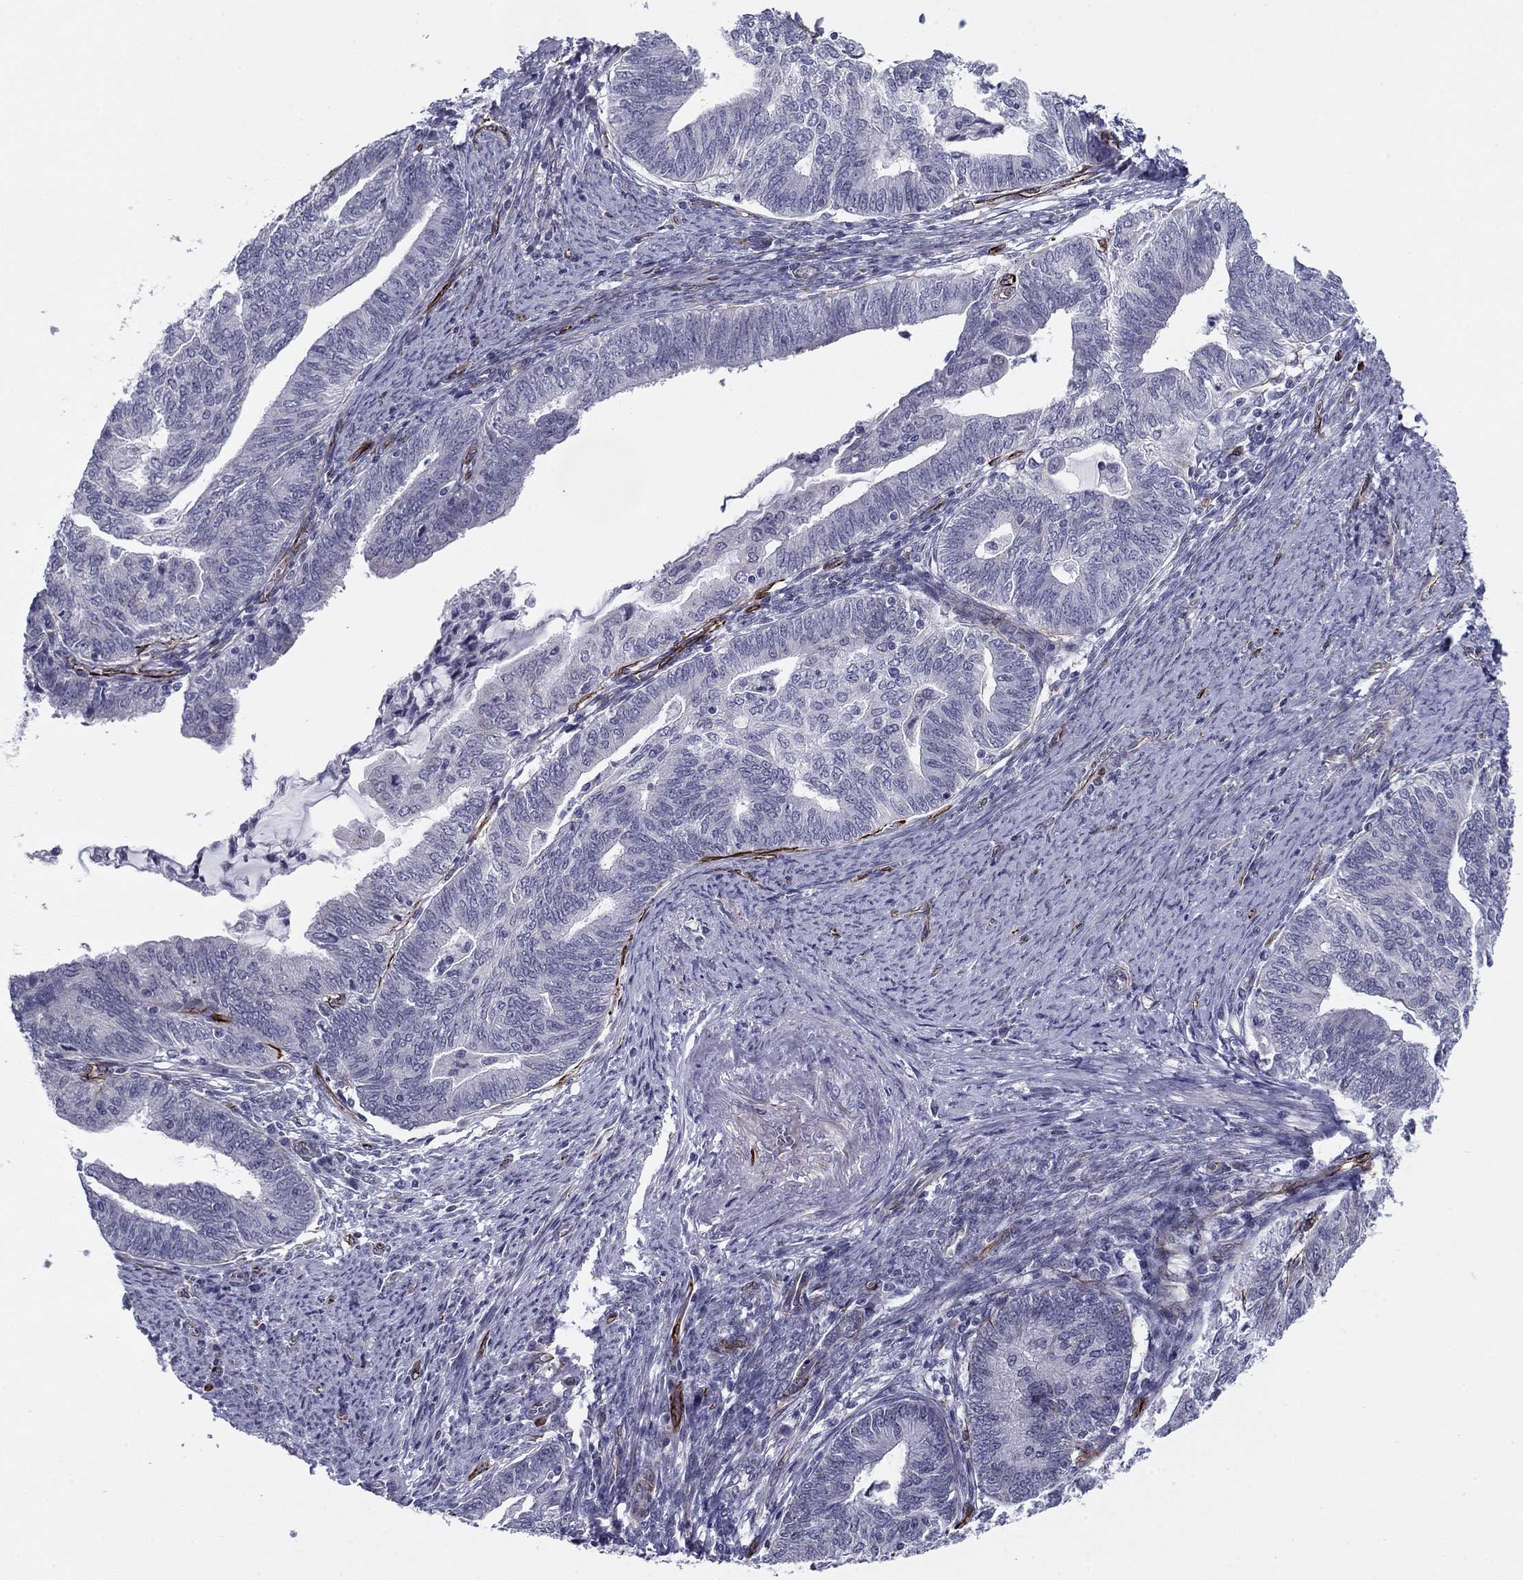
{"staining": {"intensity": "negative", "quantity": "none", "location": "none"}, "tissue": "endometrial cancer", "cell_type": "Tumor cells", "image_type": "cancer", "snomed": [{"axis": "morphology", "description": "Adenocarcinoma, NOS"}, {"axis": "topography", "description": "Endometrium"}], "caption": "This micrograph is of endometrial adenocarcinoma stained with immunohistochemistry (IHC) to label a protein in brown with the nuclei are counter-stained blue. There is no expression in tumor cells.", "gene": "ANKS4B", "patient": {"sex": "female", "age": 82}}